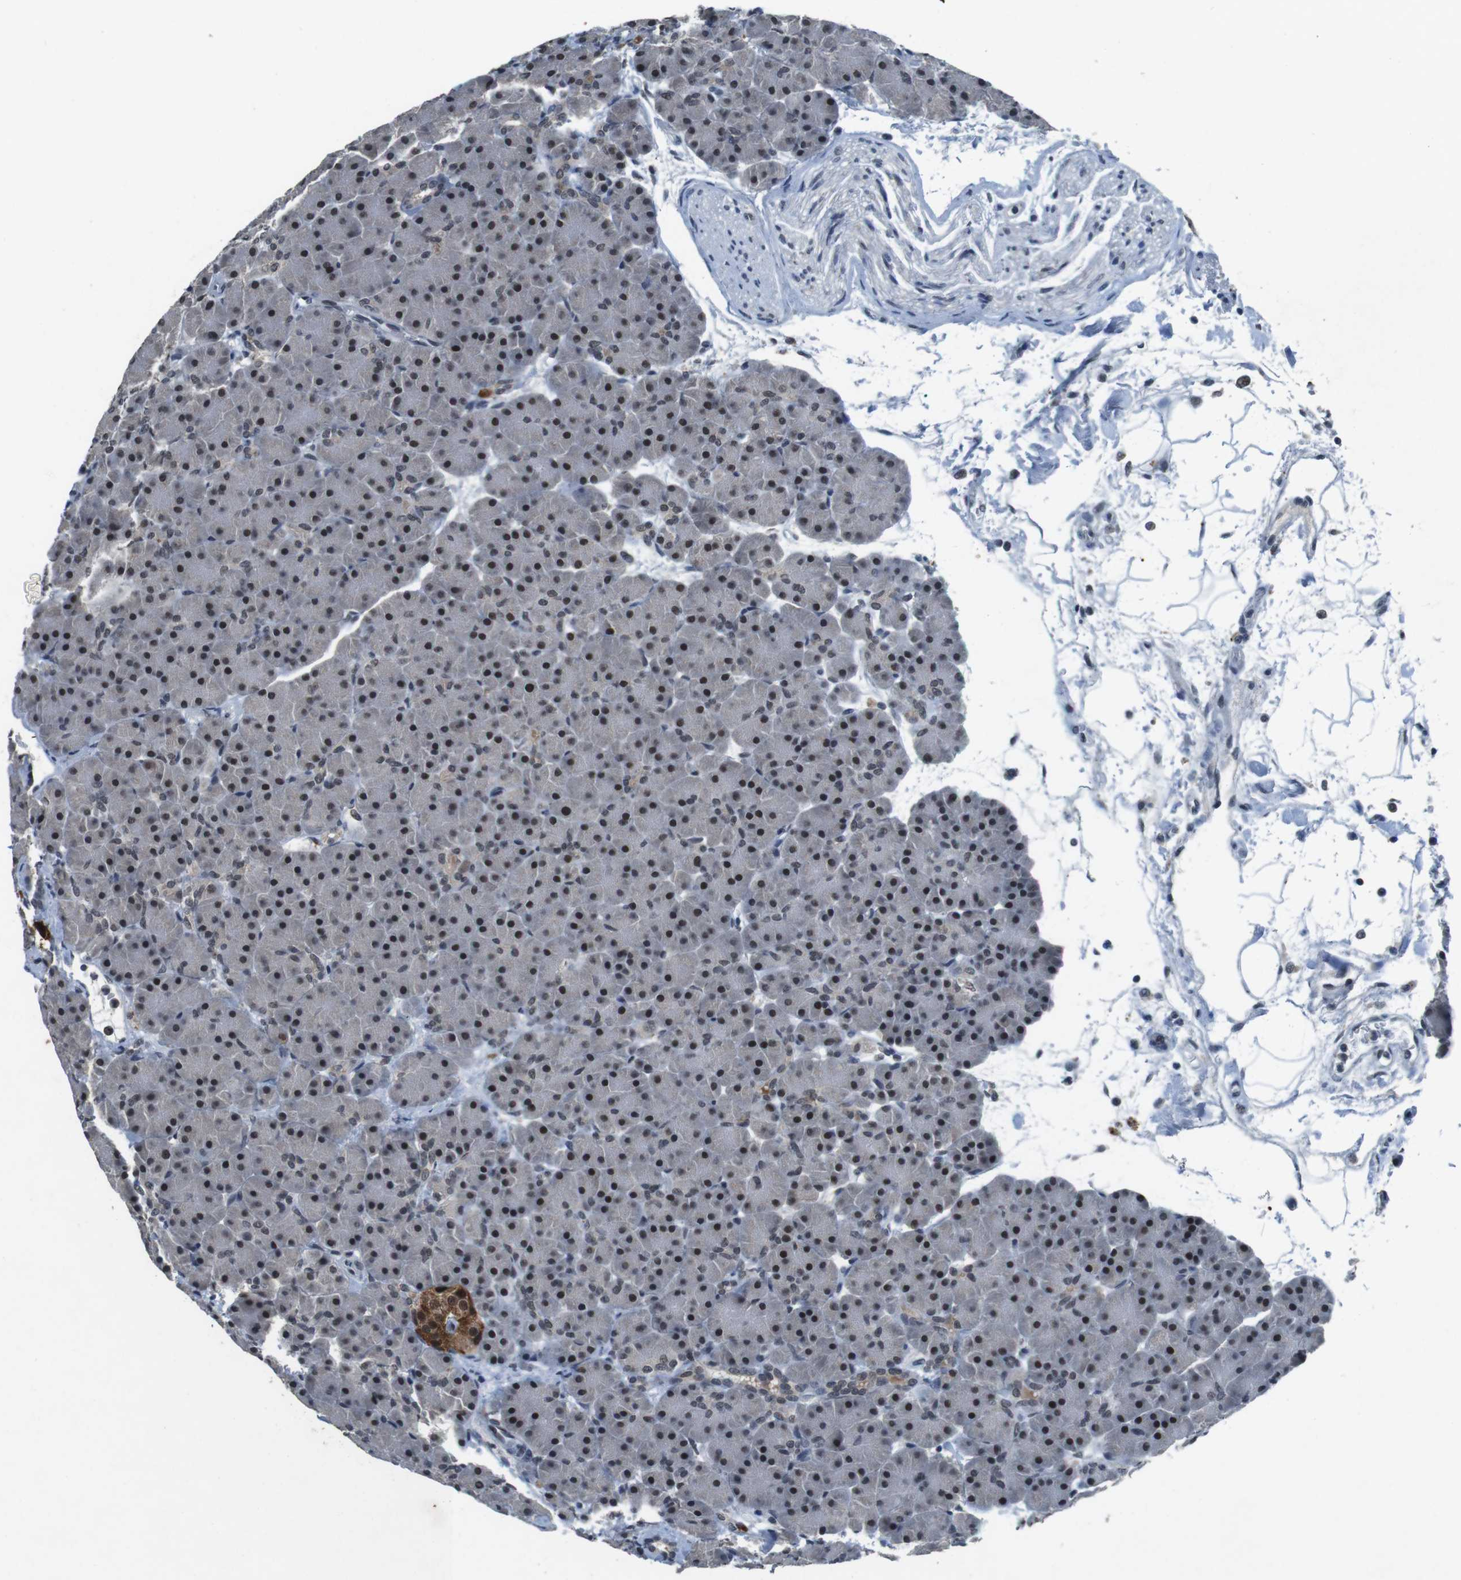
{"staining": {"intensity": "moderate", "quantity": ">75%", "location": "cytoplasmic/membranous"}, "tissue": "pancreas", "cell_type": "Exocrine glandular cells", "image_type": "normal", "snomed": [{"axis": "morphology", "description": "Normal tissue, NOS"}, {"axis": "topography", "description": "Pancreas"}], "caption": "Pancreas stained for a protein demonstrates moderate cytoplasmic/membranous positivity in exocrine glandular cells. The staining was performed using DAB (3,3'-diaminobenzidine) to visualize the protein expression in brown, while the nuclei were stained in blue with hematoxylin (Magnification: 20x).", "gene": "USP7", "patient": {"sex": "male", "age": 66}}